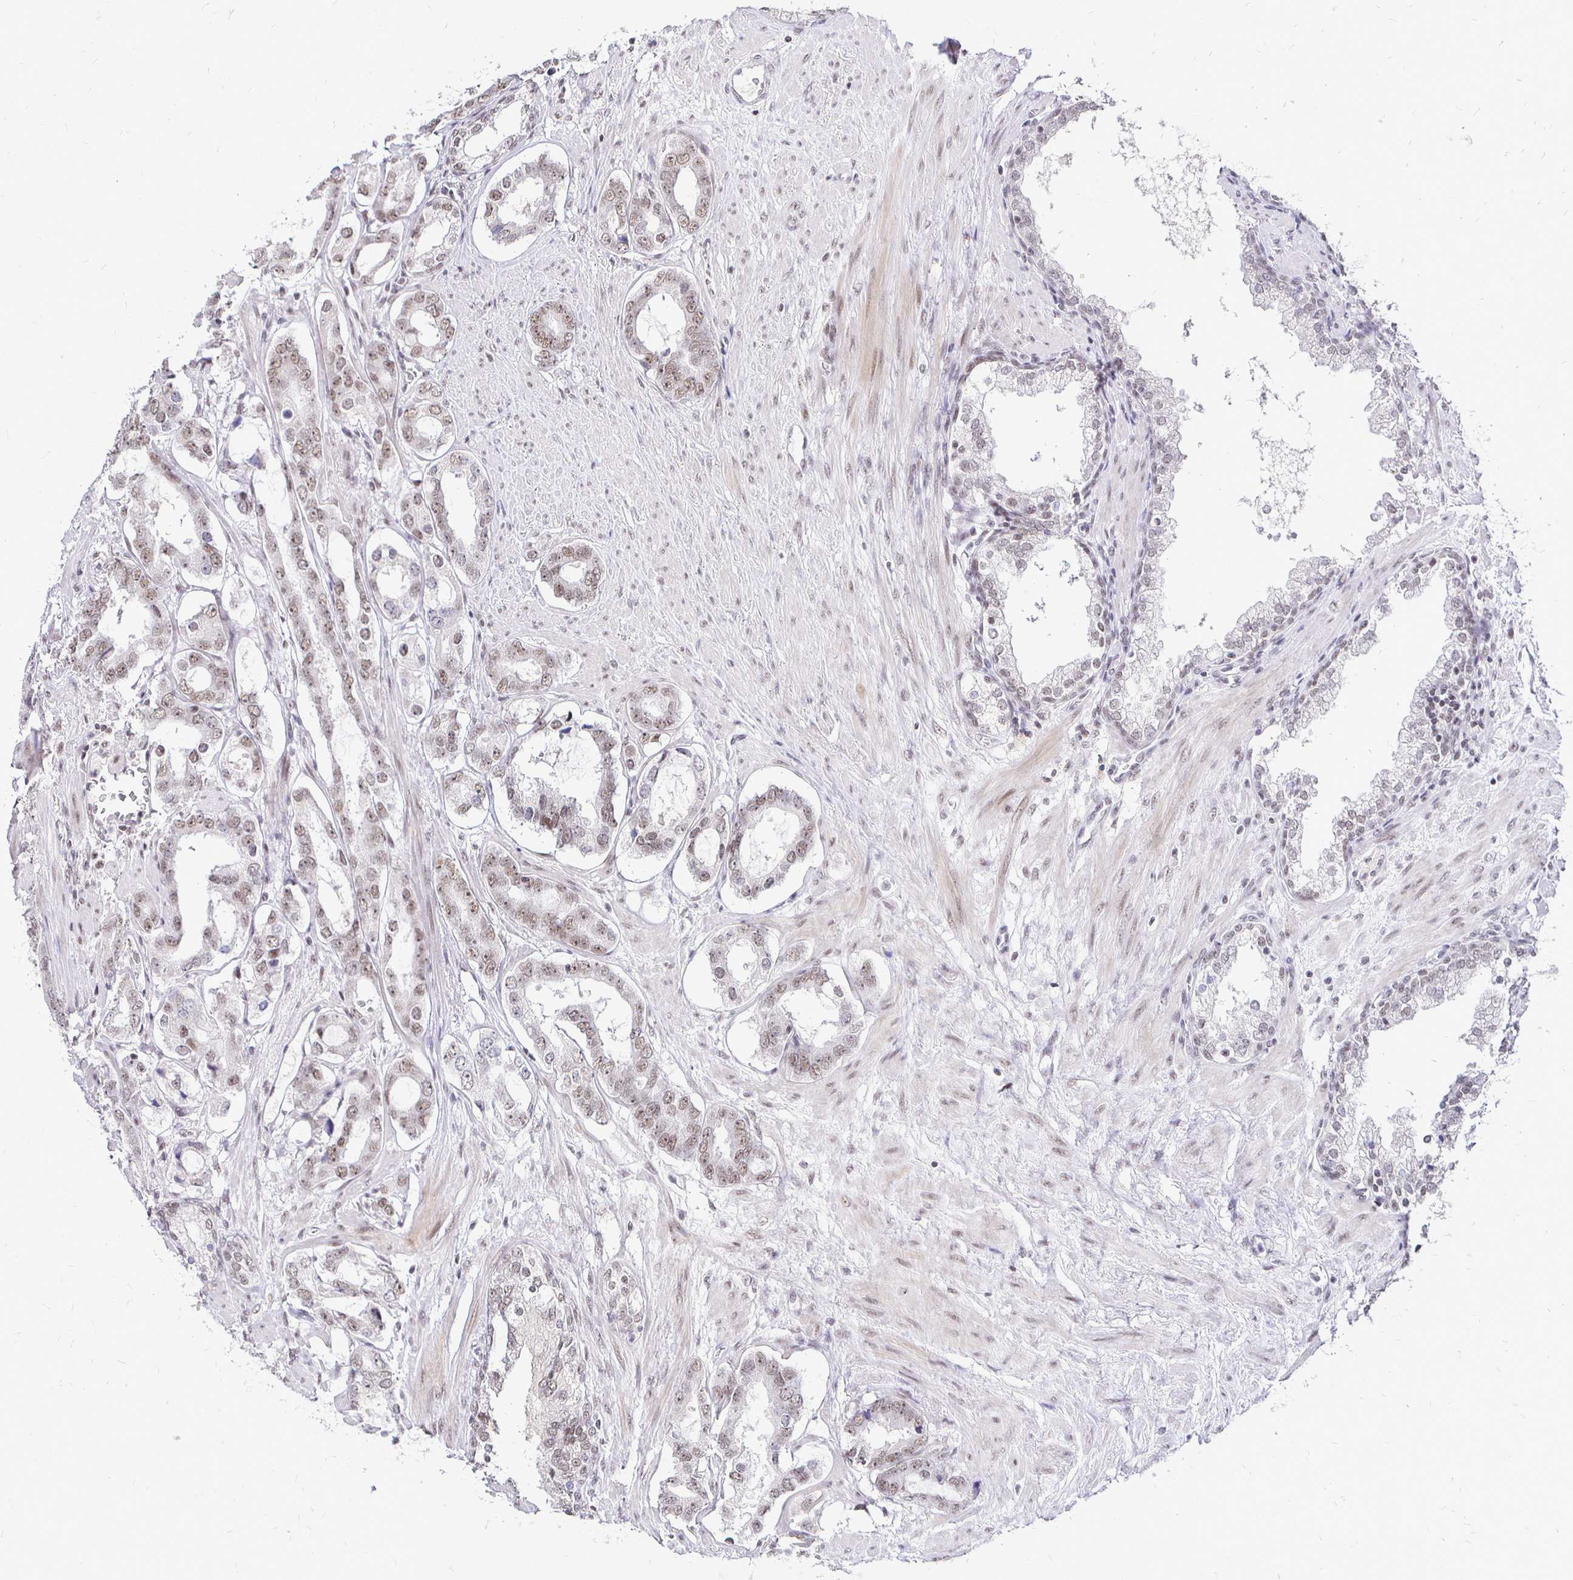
{"staining": {"intensity": "weak", "quantity": ">75%", "location": "nuclear"}, "tissue": "prostate cancer", "cell_type": "Tumor cells", "image_type": "cancer", "snomed": [{"axis": "morphology", "description": "Adenocarcinoma, High grade"}, {"axis": "topography", "description": "Prostate"}], "caption": "About >75% of tumor cells in human prostate cancer reveal weak nuclear protein expression as visualized by brown immunohistochemical staining.", "gene": "SIN3A", "patient": {"sex": "male", "age": 75}}